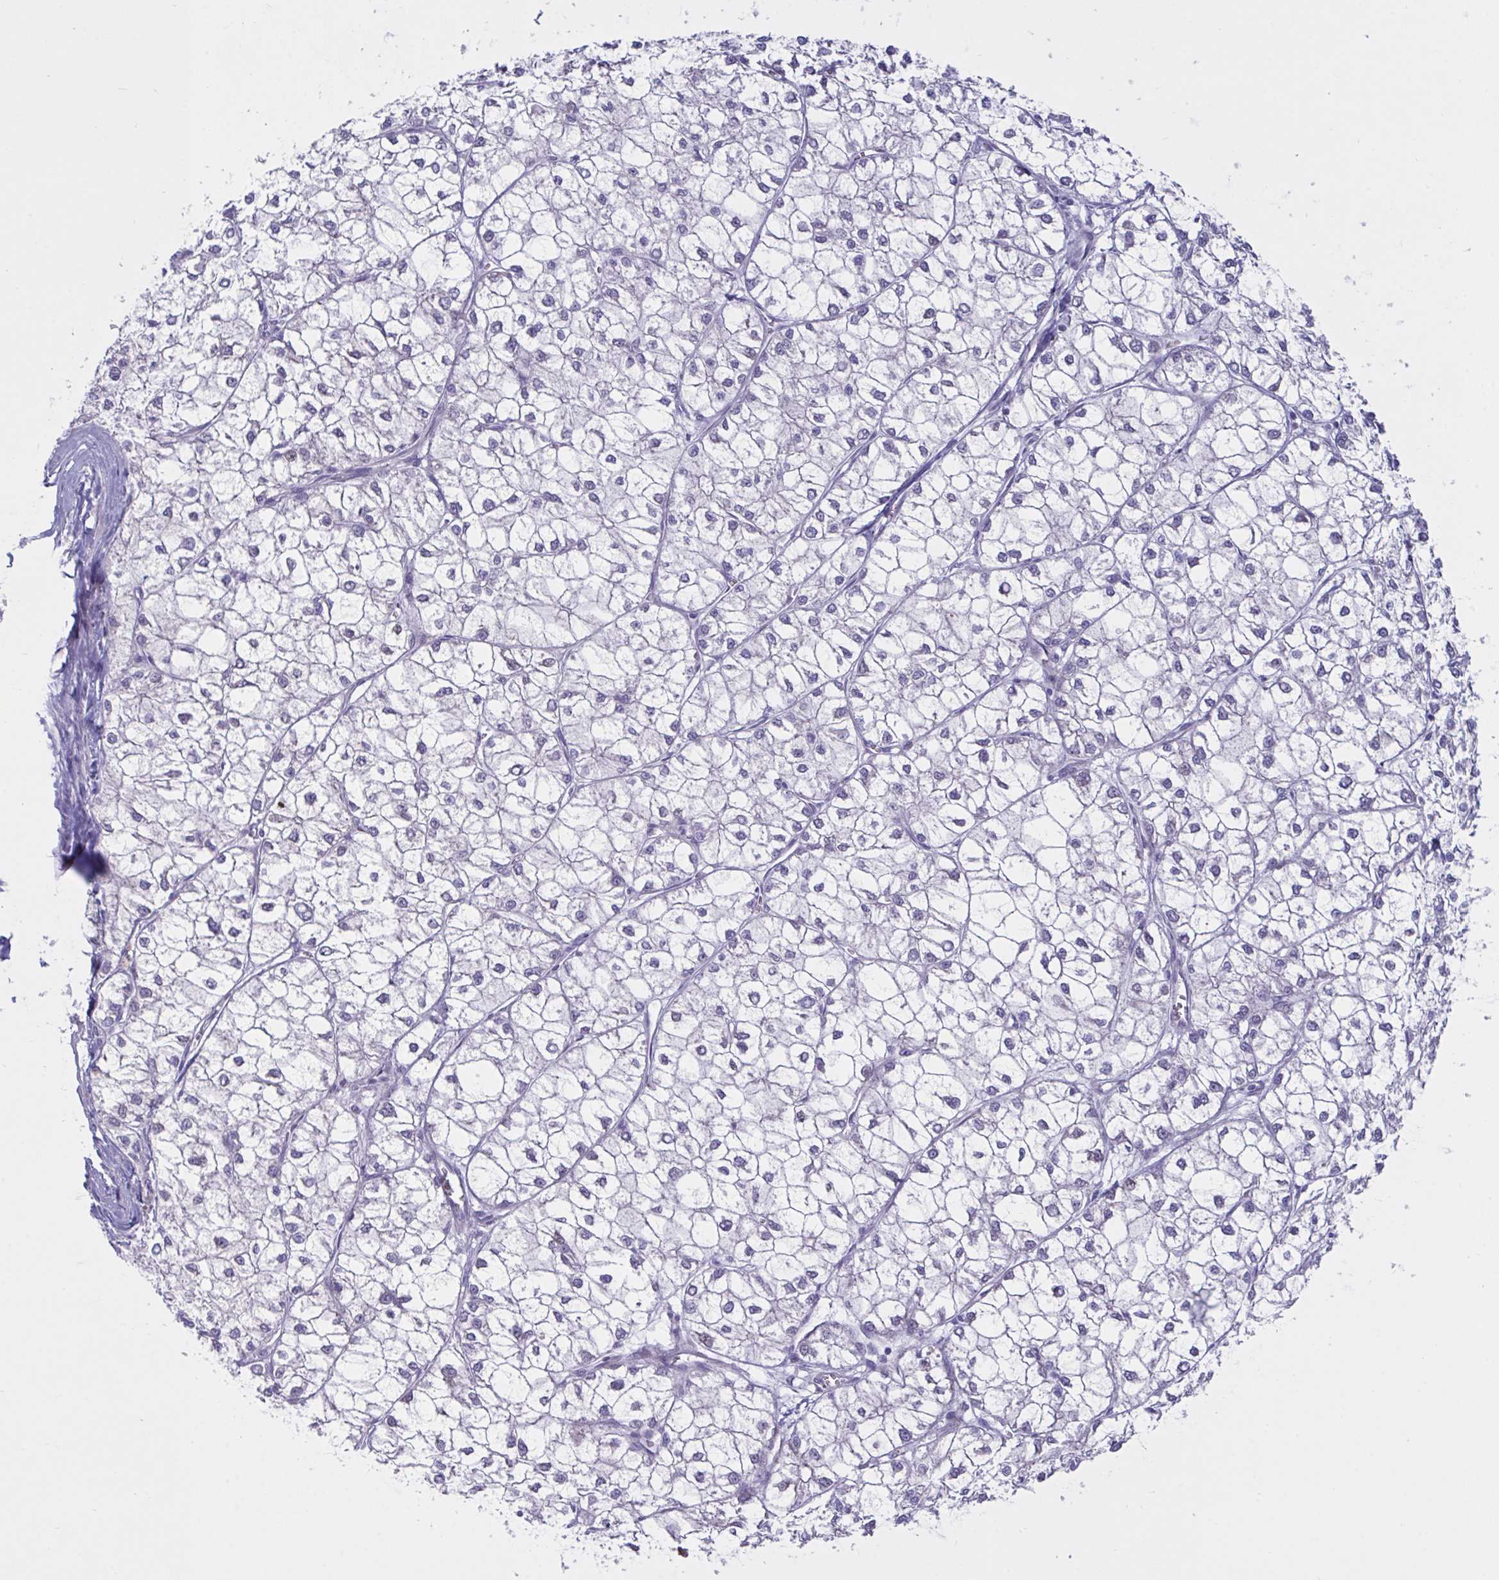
{"staining": {"intensity": "negative", "quantity": "none", "location": "none"}, "tissue": "liver cancer", "cell_type": "Tumor cells", "image_type": "cancer", "snomed": [{"axis": "morphology", "description": "Carcinoma, Hepatocellular, NOS"}, {"axis": "topography", "description": "Liver"}], "caption": "This is an IHC image of human liver cancer (hepatocellular carcinoma). There is no staining in tumor cells.", "gene": "VWC2", "patient": {"sex": "female", "age": 43}}